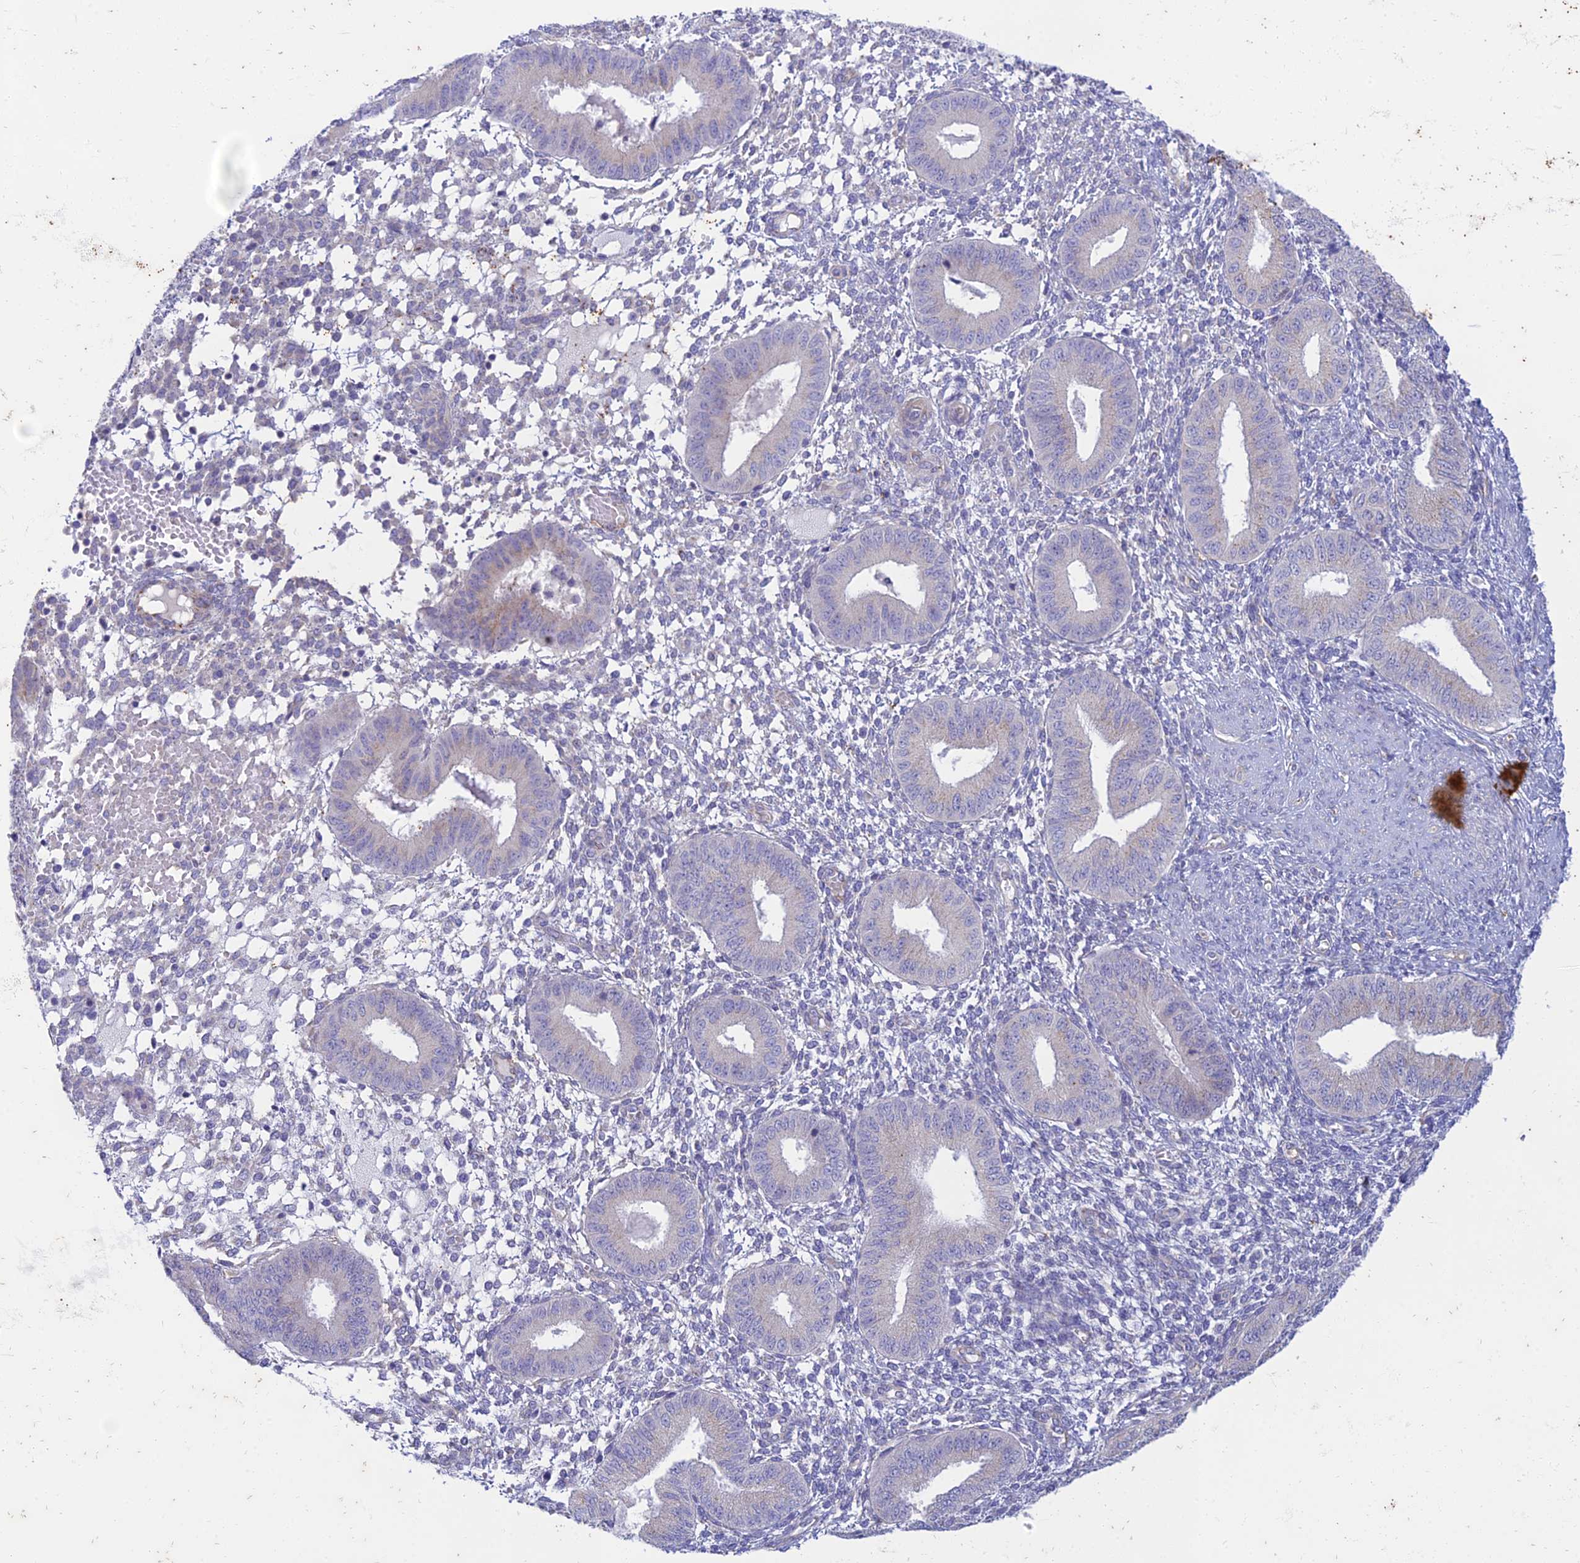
{"staining": {"intensity": "negative", "quantity": "none", "location": "none"}, "tissue": "endometrium", "cell_type": "Cells in endometrial stroma", "image_type": "normal", "snomed": [{"axis": "morphology", "description": "Normal tissue, NOS"}, {"axis": "topography", "description": "Endometrium"}], "caption": "IHC of normal endometrium shows no expression in cells in endometrial stroma.", "gene": "PTCD2", "patient": {"sex": "female", "age": 49}}